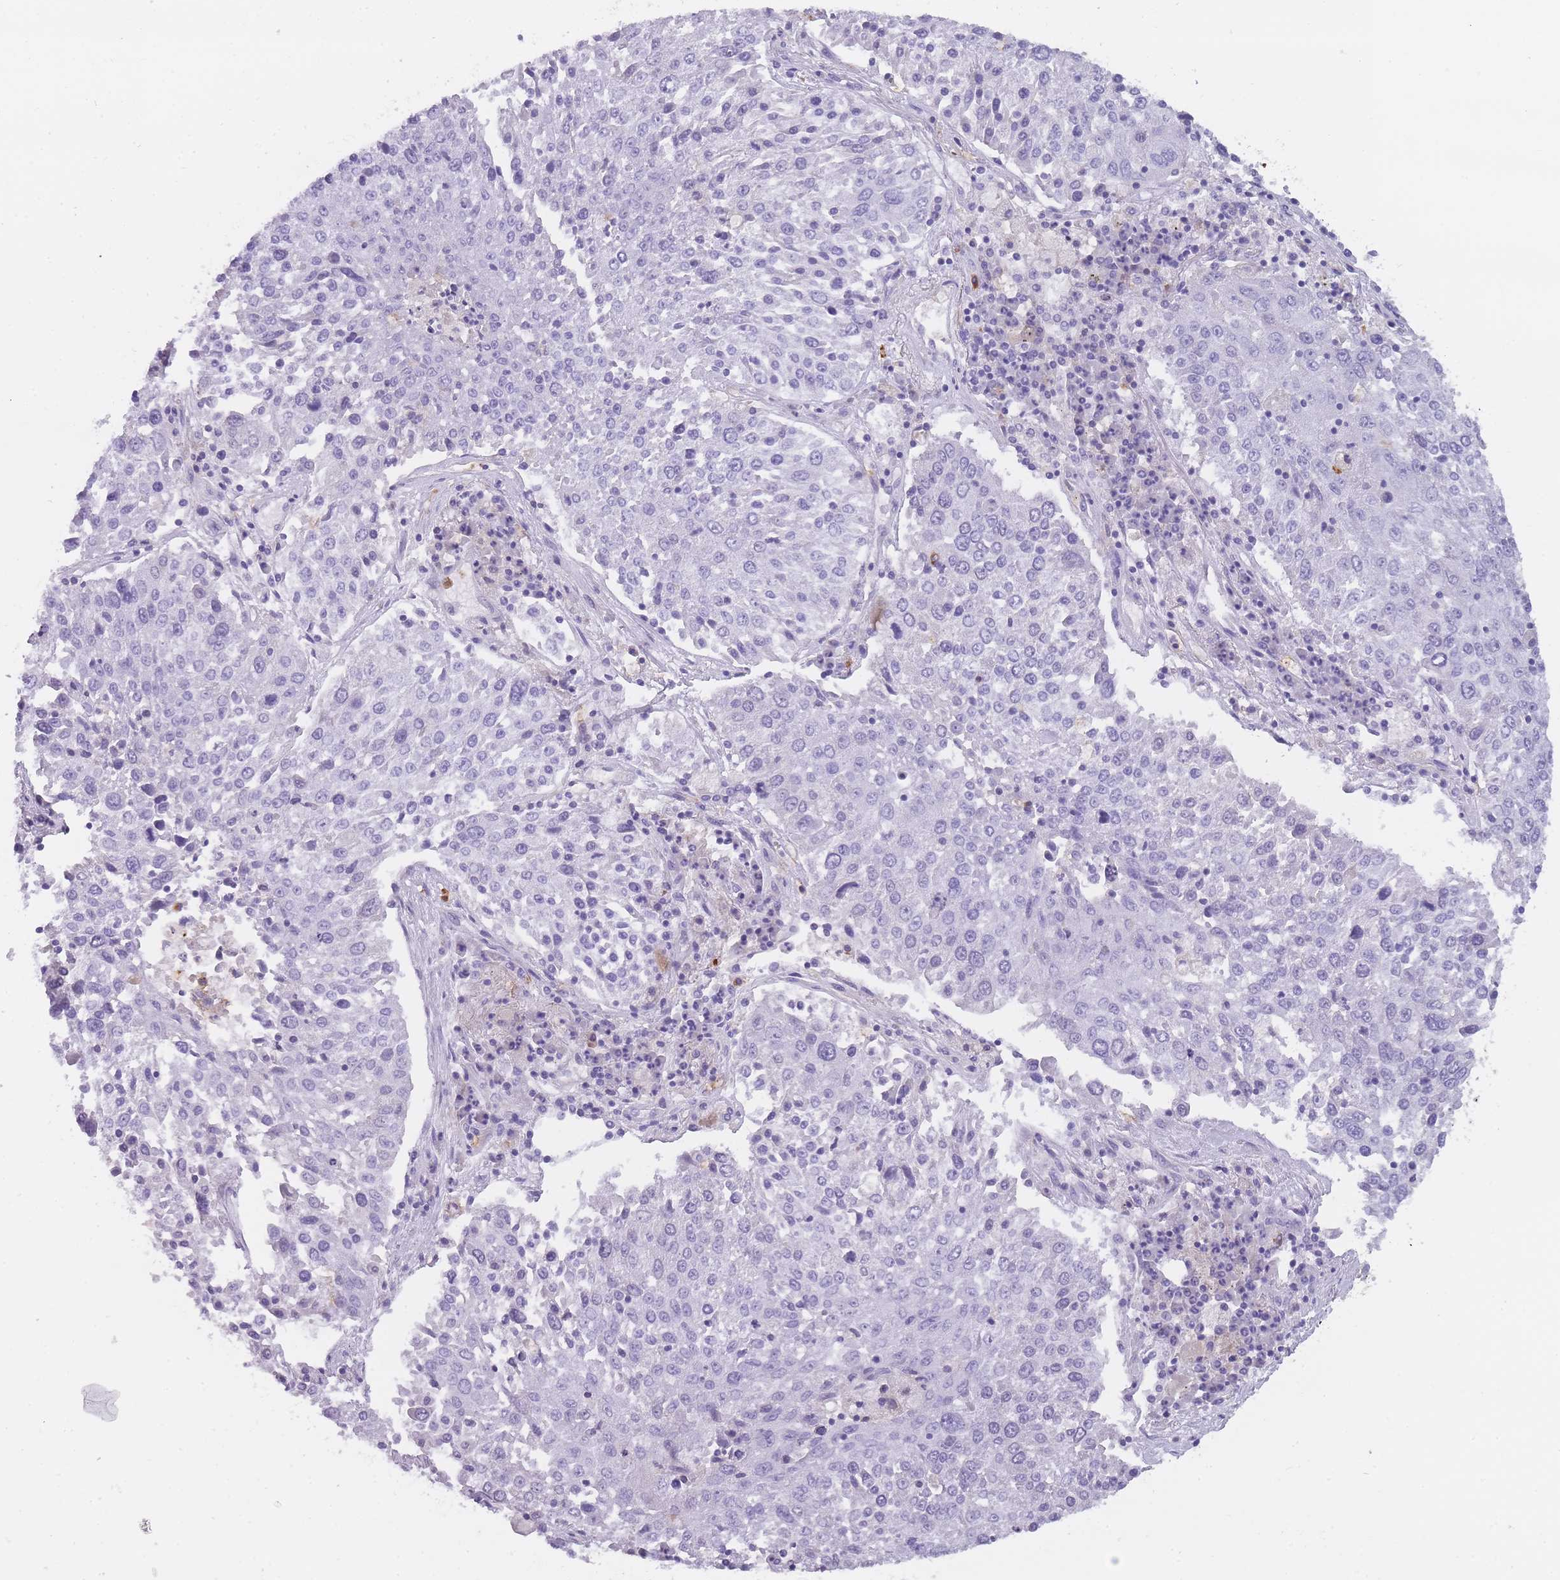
{"staining": {"intensity": "negative", "quantity": "none", "location": "none"}, "tissue": "lung cancer", "cell_type": "Tumor cells", "image_type": "cancer", "snomed": [{"axis": "morphology", "description": "Squamous cell carcinoma, NOS"}, {"axis": "topography", "description": "Lung"}], "caption": "An IHC histopathology image of squamous cell carcinoma (lung) is shown. There is no staining in tumor cells of squamous cell carcinoma (lung).", "gene": "CR1L", "patient": {"sex": "male", "age": 65}}